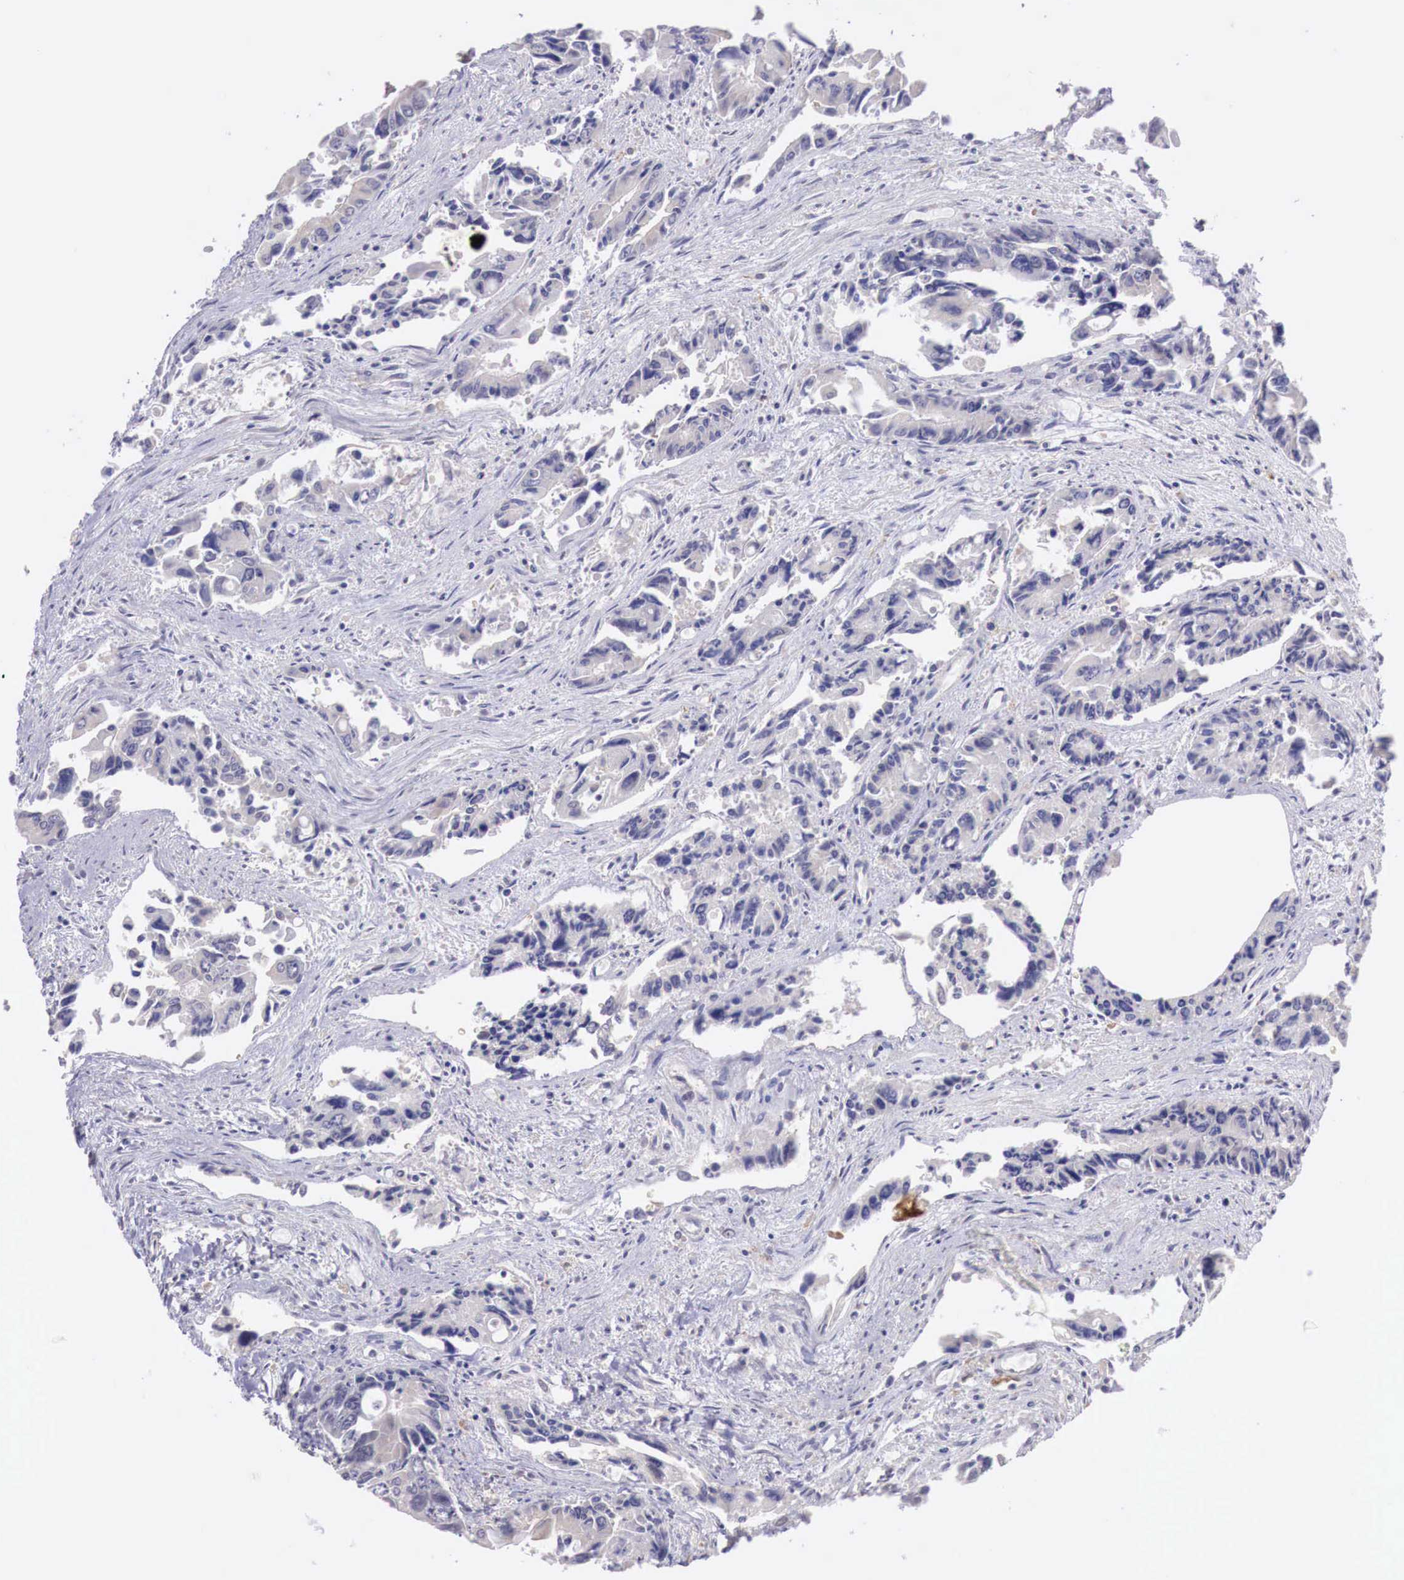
{"staining": {"intensity": "negative", "quantity": "none", "location": "none"}, "tissue": "colorectal cancer", "cell_type": "Tumor cells", "image_type": "cancer", "snomed": [{"axis": "morphology", "description": "Adenocarcinoma, NOS"}, {"axis": "topography", "description": "Rectum"}], "caption": "Colorectal adenocarcinoma stained for a protein using IHC demonstrates no staining tumor cells.", "gene": "CHRDL1", "patient": {"sex": "male", "age": 76}}